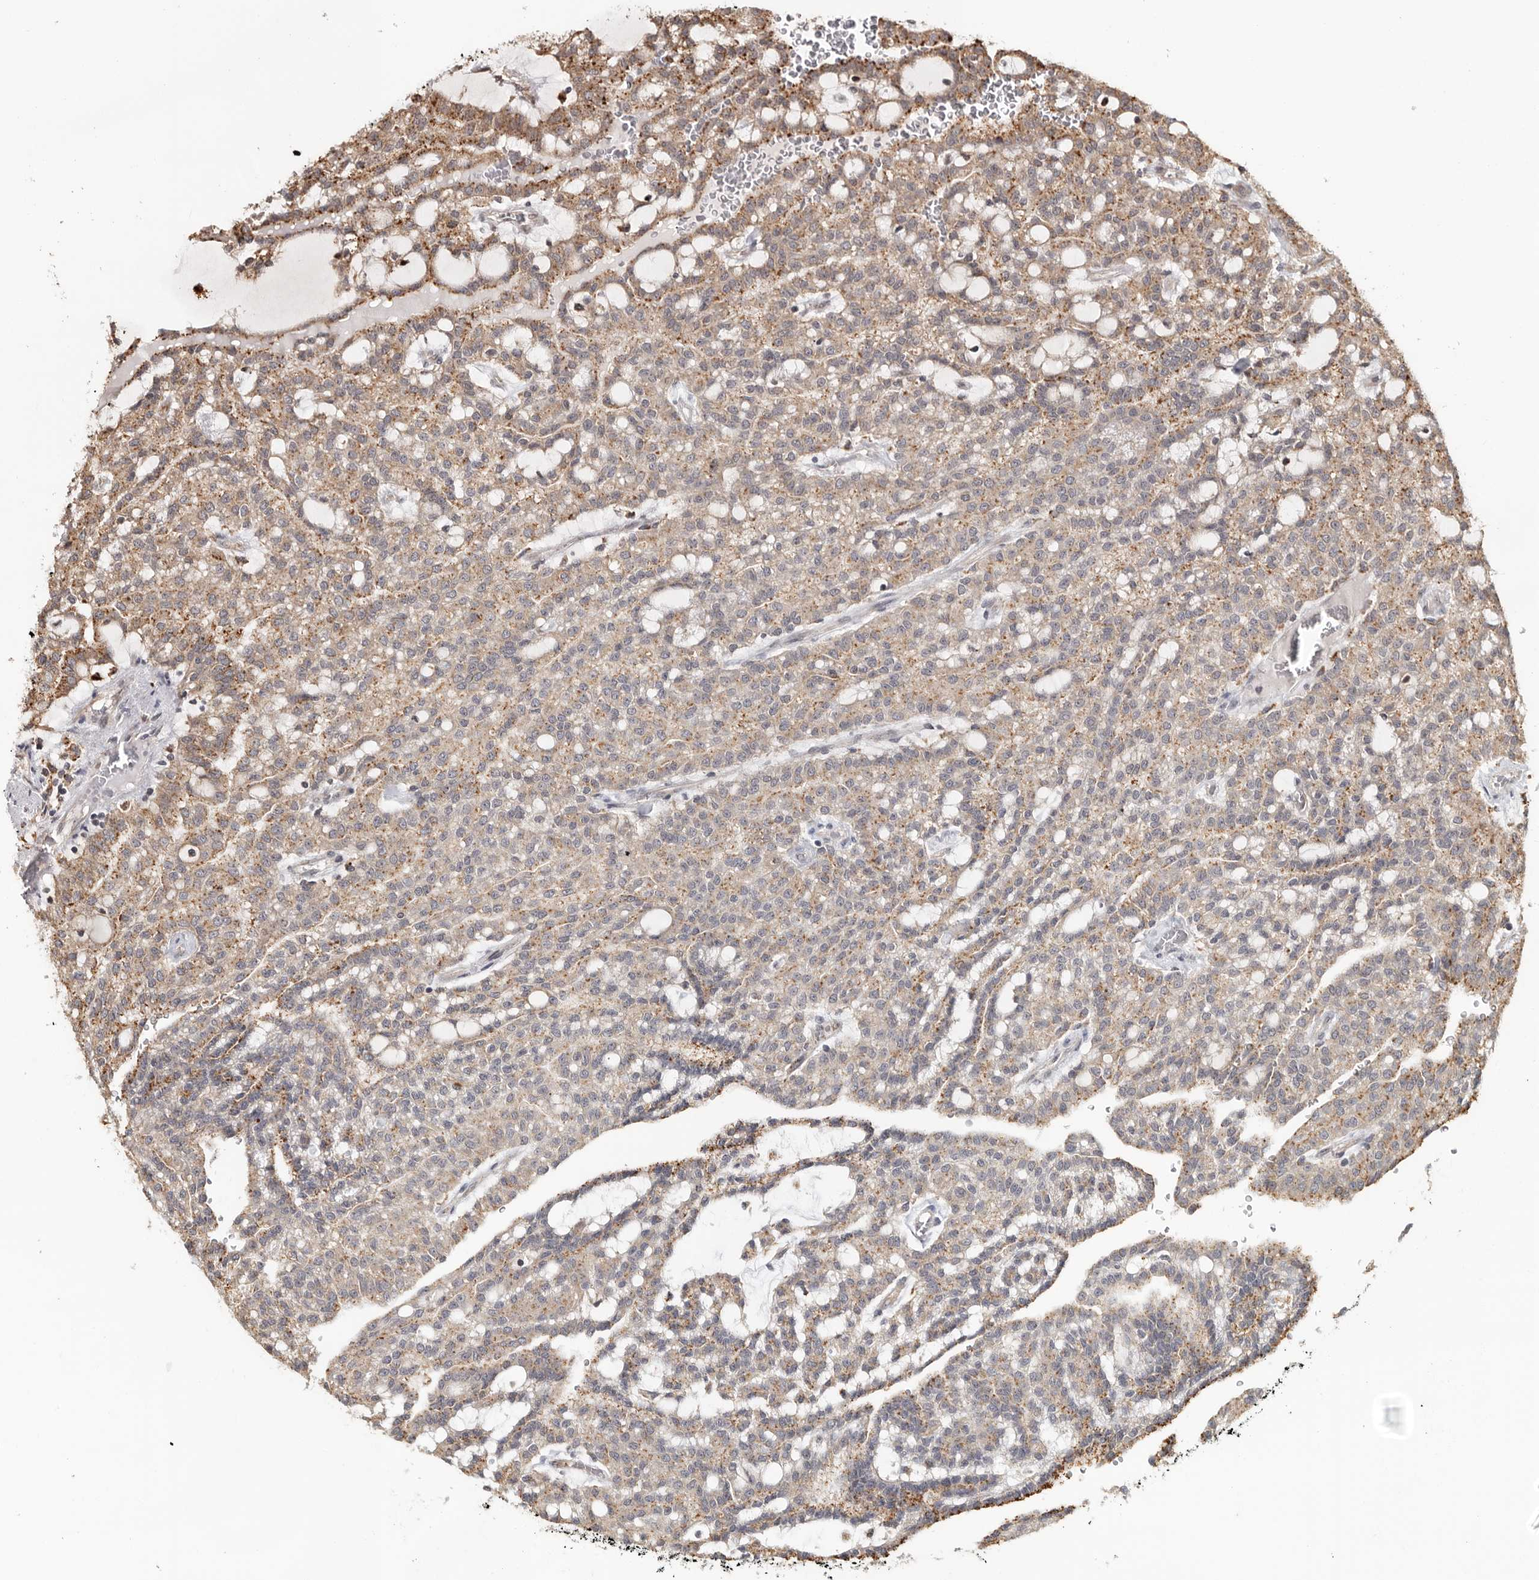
{"staining": {"intensity": "weak", "quantity": ">75%", "location": "cytoplasmic/membranous"}, "tissue": "renal cancer", "cell_type": "Tumor cells", "image_type": "cancer", "snomed": [{"axis": "morphology", "description": "Adenocarcinoma, NOS"}, {"axis": "topography", "description": "Kidney"}], "caption": "This image demonstrates renal adenocarcinoma stained with IHC to label a protein in brown. The cytoplasmic/membranous of tumor cells show weak positivity for the protein. Nuclei are counter-stained blue.", "gene": "ZNF83", "patient": {"sex": "male", "age": 63}}